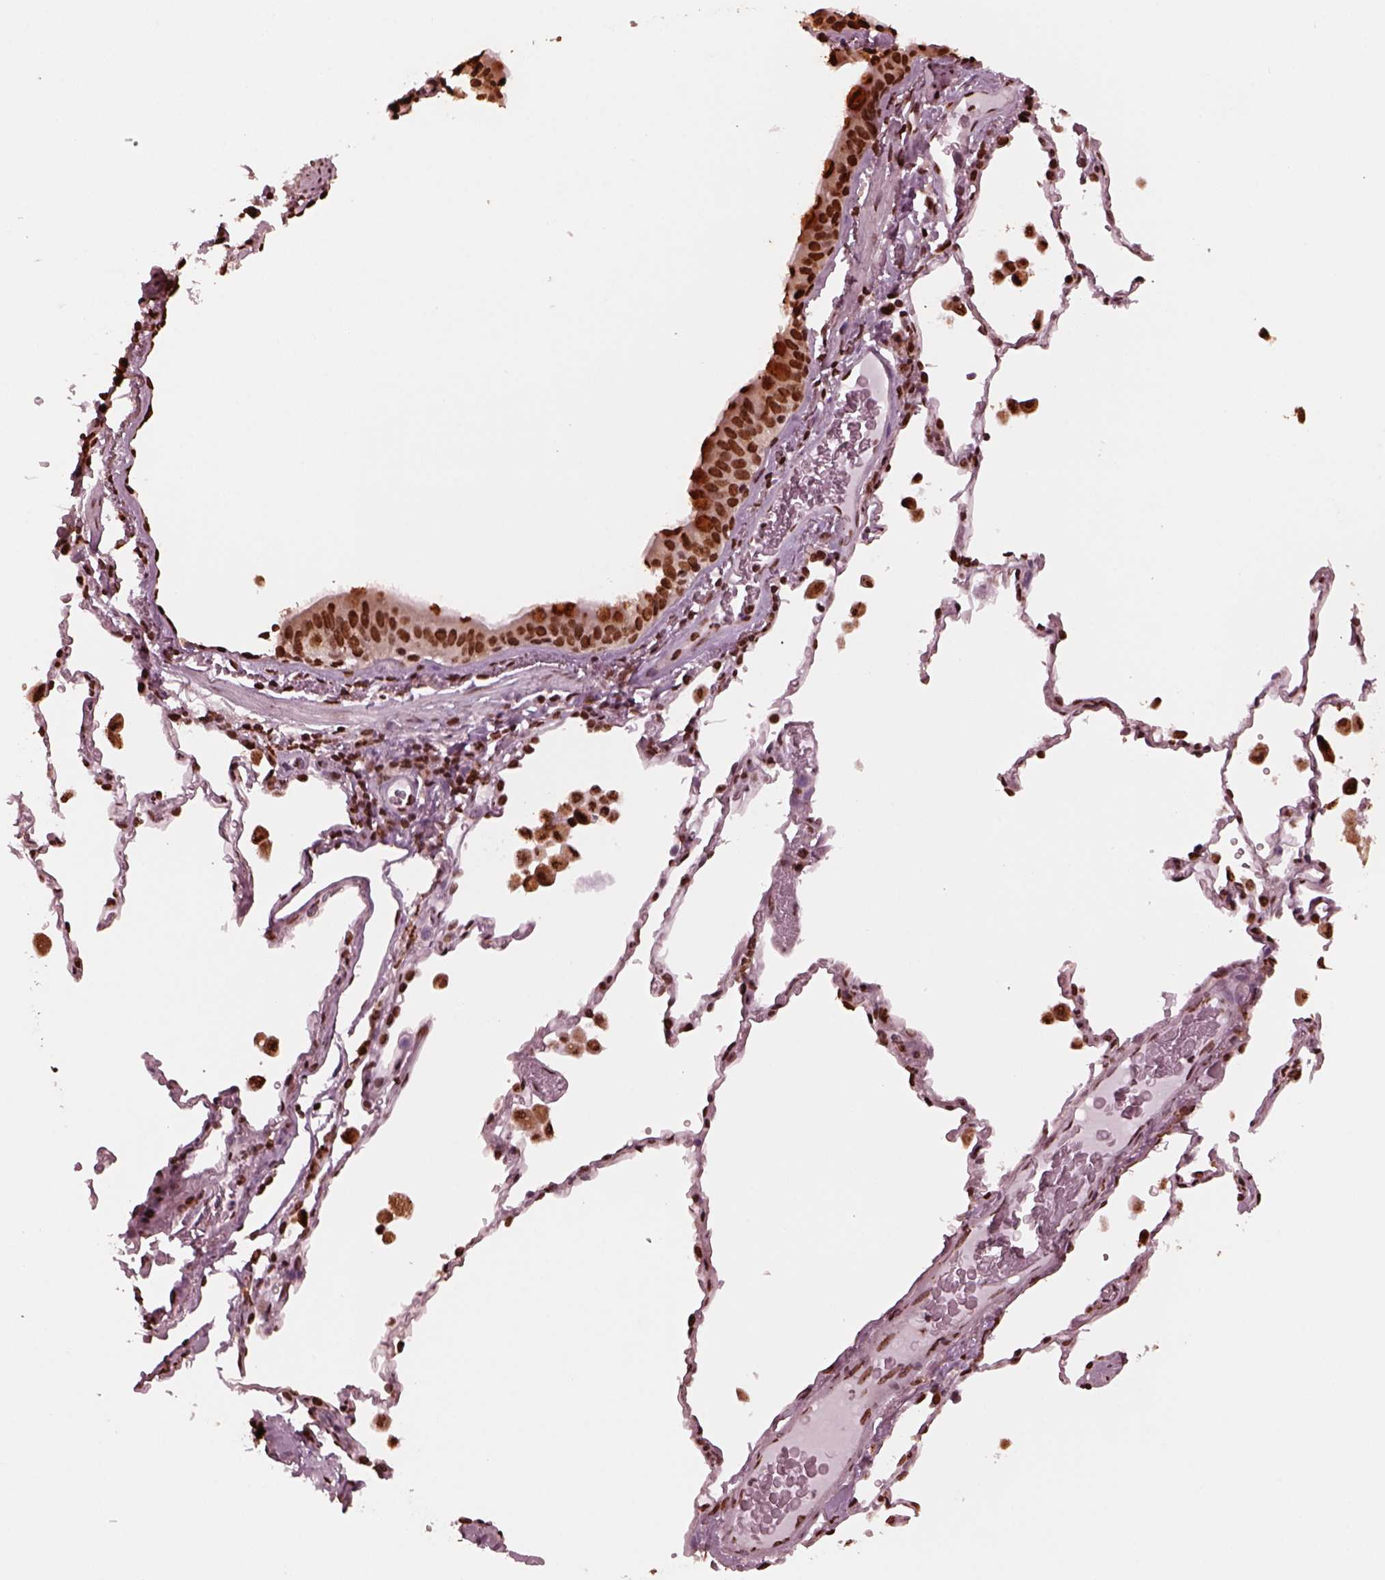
{"staining": {"intensity": "strong", "quantity": ">75%", "location": "nuclear"}, "tissue": "bronchus", "cell_type": "Respiratory epithelial cells", "image_type": "normal", "snomed": [{"axis": "morphology", "description": "Normal tissue, NOS"}, {"axis": "topography", "description": "Bronchus"}, {"axis": "topography", "description": "Lung"}], "caption": "A photomicrograph of bronchus stained for a protein displays strong nuclear brown staining in respiratory epithelial cells. (brown staining indicates protein expression, while blue staining denotes nuclei).", "gene": "NSD1", "patient": {"sex": "male", "age": 54}}